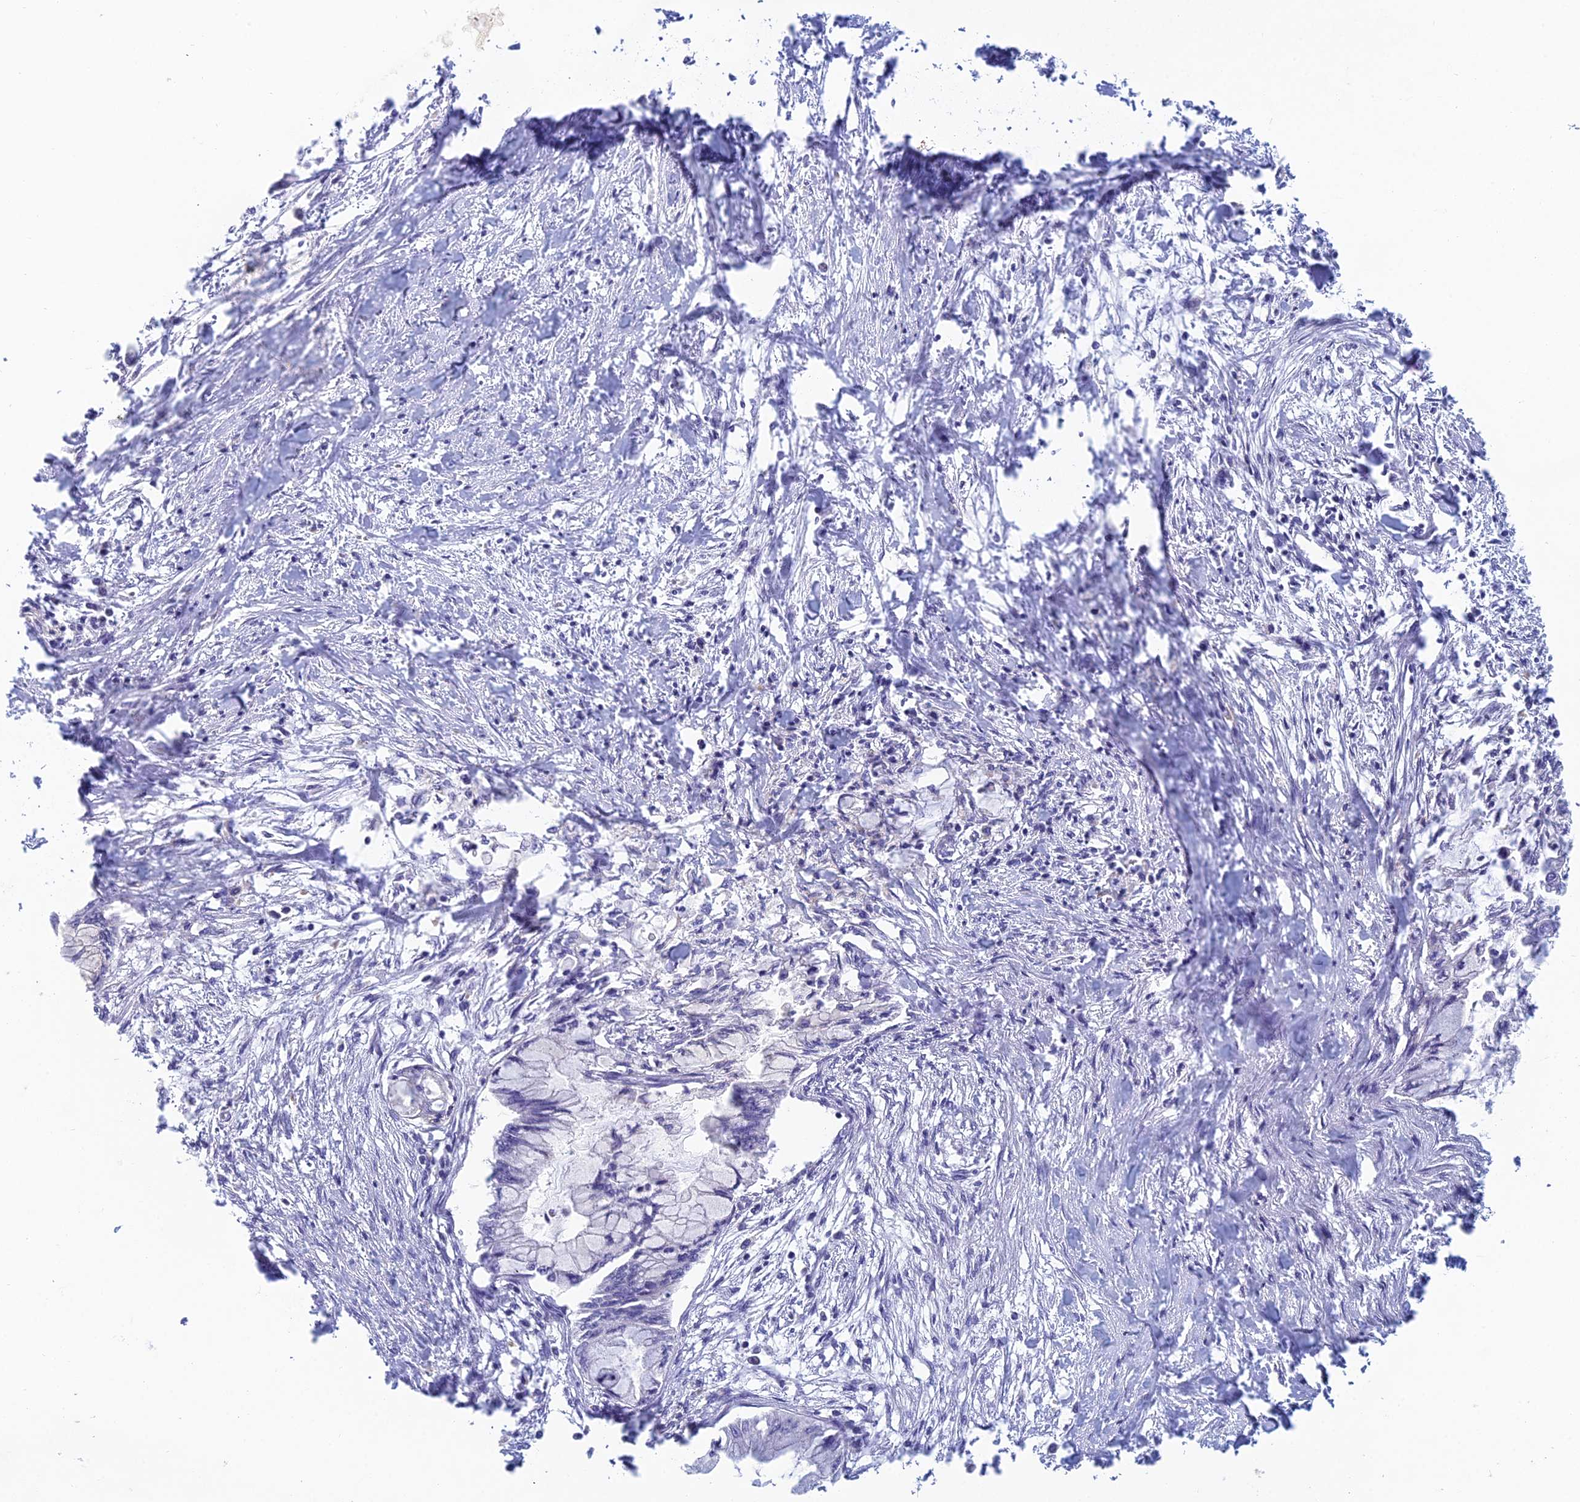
{"staining": {"intensity": "negative", "quantity": "none", "location": "none"}, "tissue": "pancreatic cancer", "cell_type": "Tumor cells", "image_type": "cancer", "snomed": [{"axis": "morphology", "description": "Adenocarcinoma, NOS"}, {"axis": "topography", "description": "Pancreas"}], "caption": "This image is of pancreatic adenocarcinoma stained with IHC to label a protein in brown with the nuclei are counter-stained blue. There is no staining in tumor cells. (Brightfield microscopy of DAB (3,3'-diaminobenzidine) immunohistochemistry (IHC) at high magnification).", "gene": "FERD3L", "patient": {"sex": "male", "age": 48}}